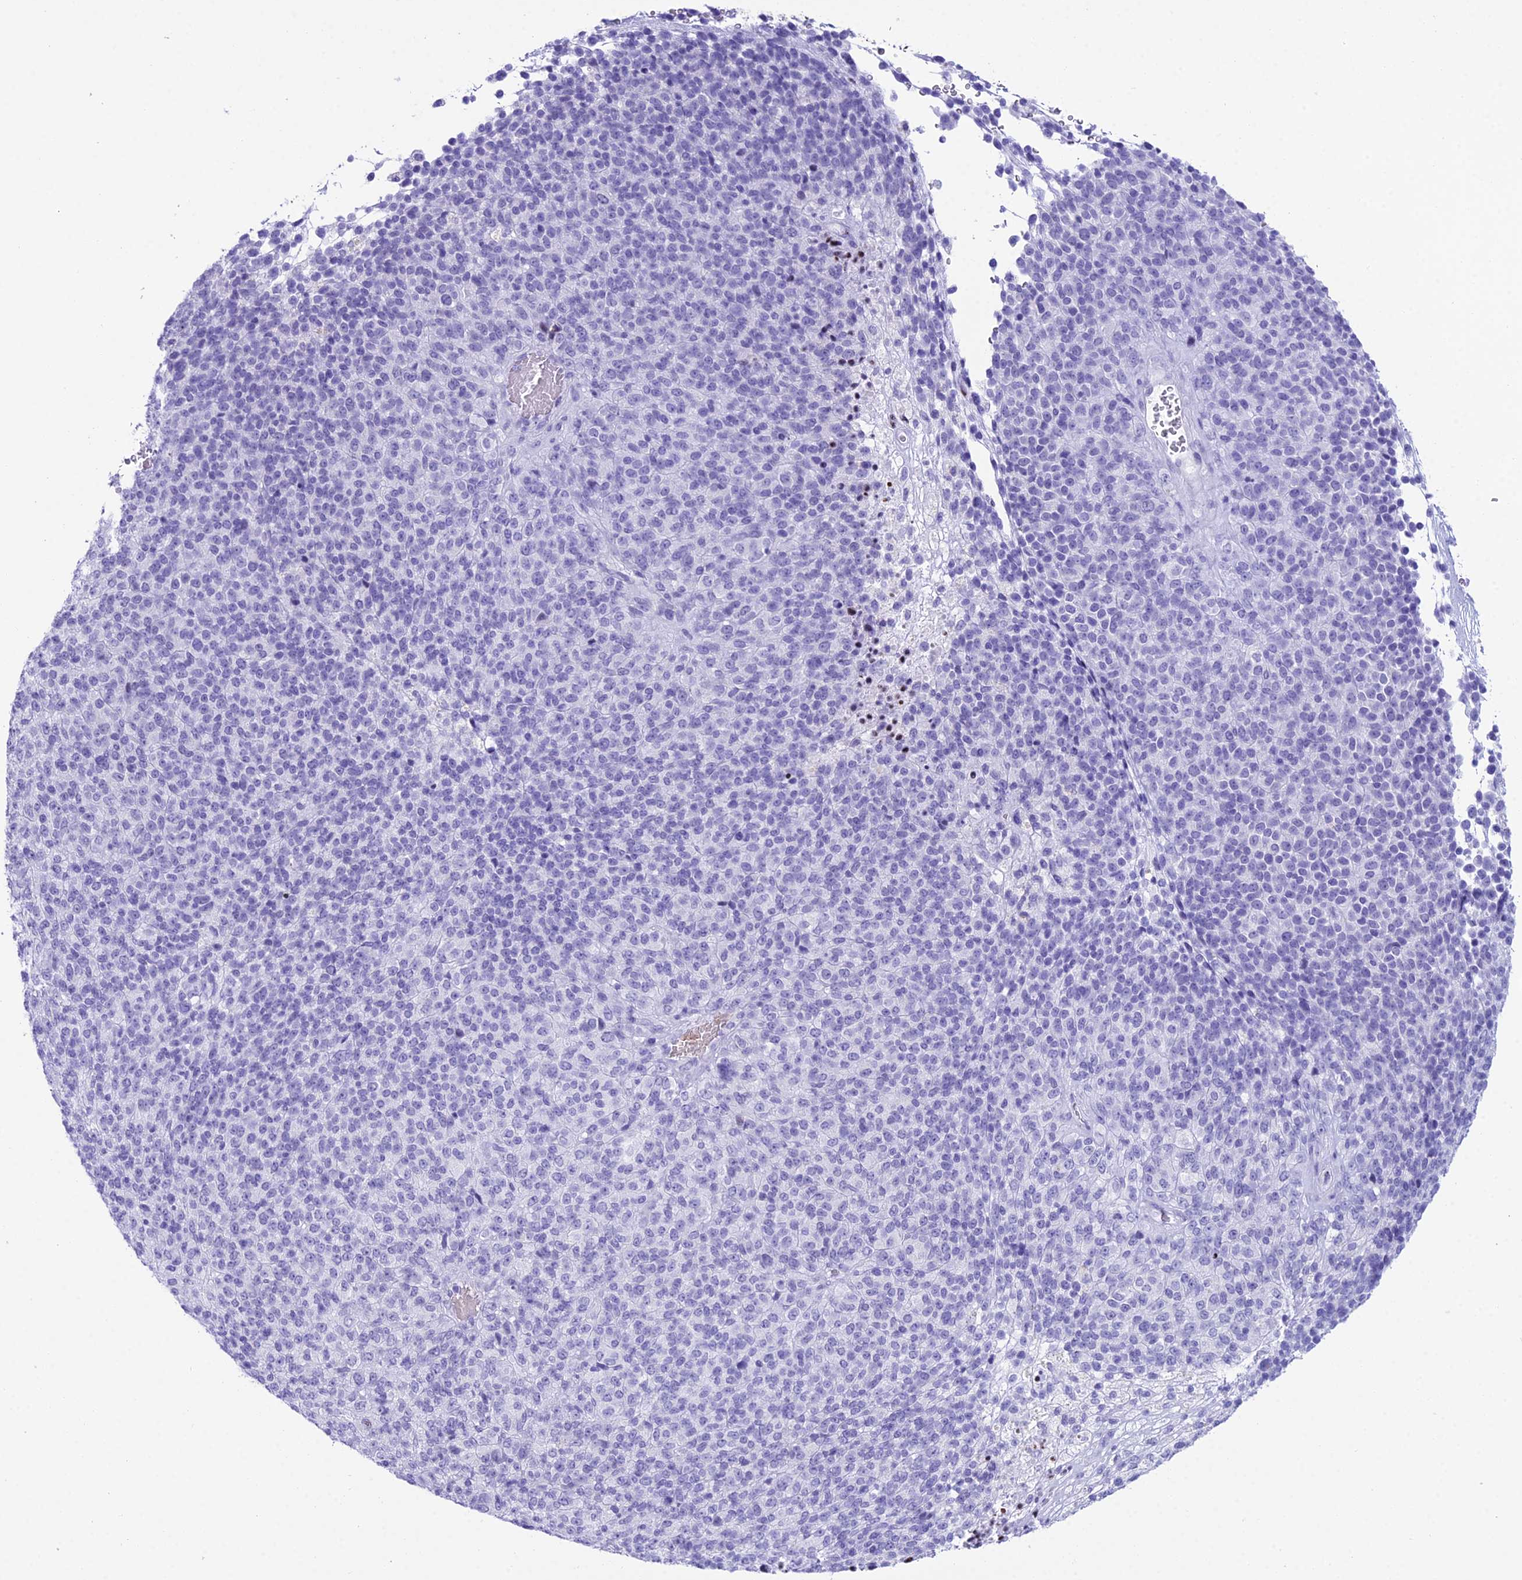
{"staining": {"intensity": "negative", "quantity": "none", "location": "none"}, "tissue": "melanoma", "cell_type": "Tumor cells", "image_type": "cancer", "snomed": [{"axis": "morphology", "description": "Malignant melanoma, Metastatic site"}, {"axis": "topography", "description": "Brain"}], "caption": "Micrograph shows no significant protein staining in tumor cells of melanoma.", "gene": "RNPS1", "patient": {"sex": "female", "age": 56}}